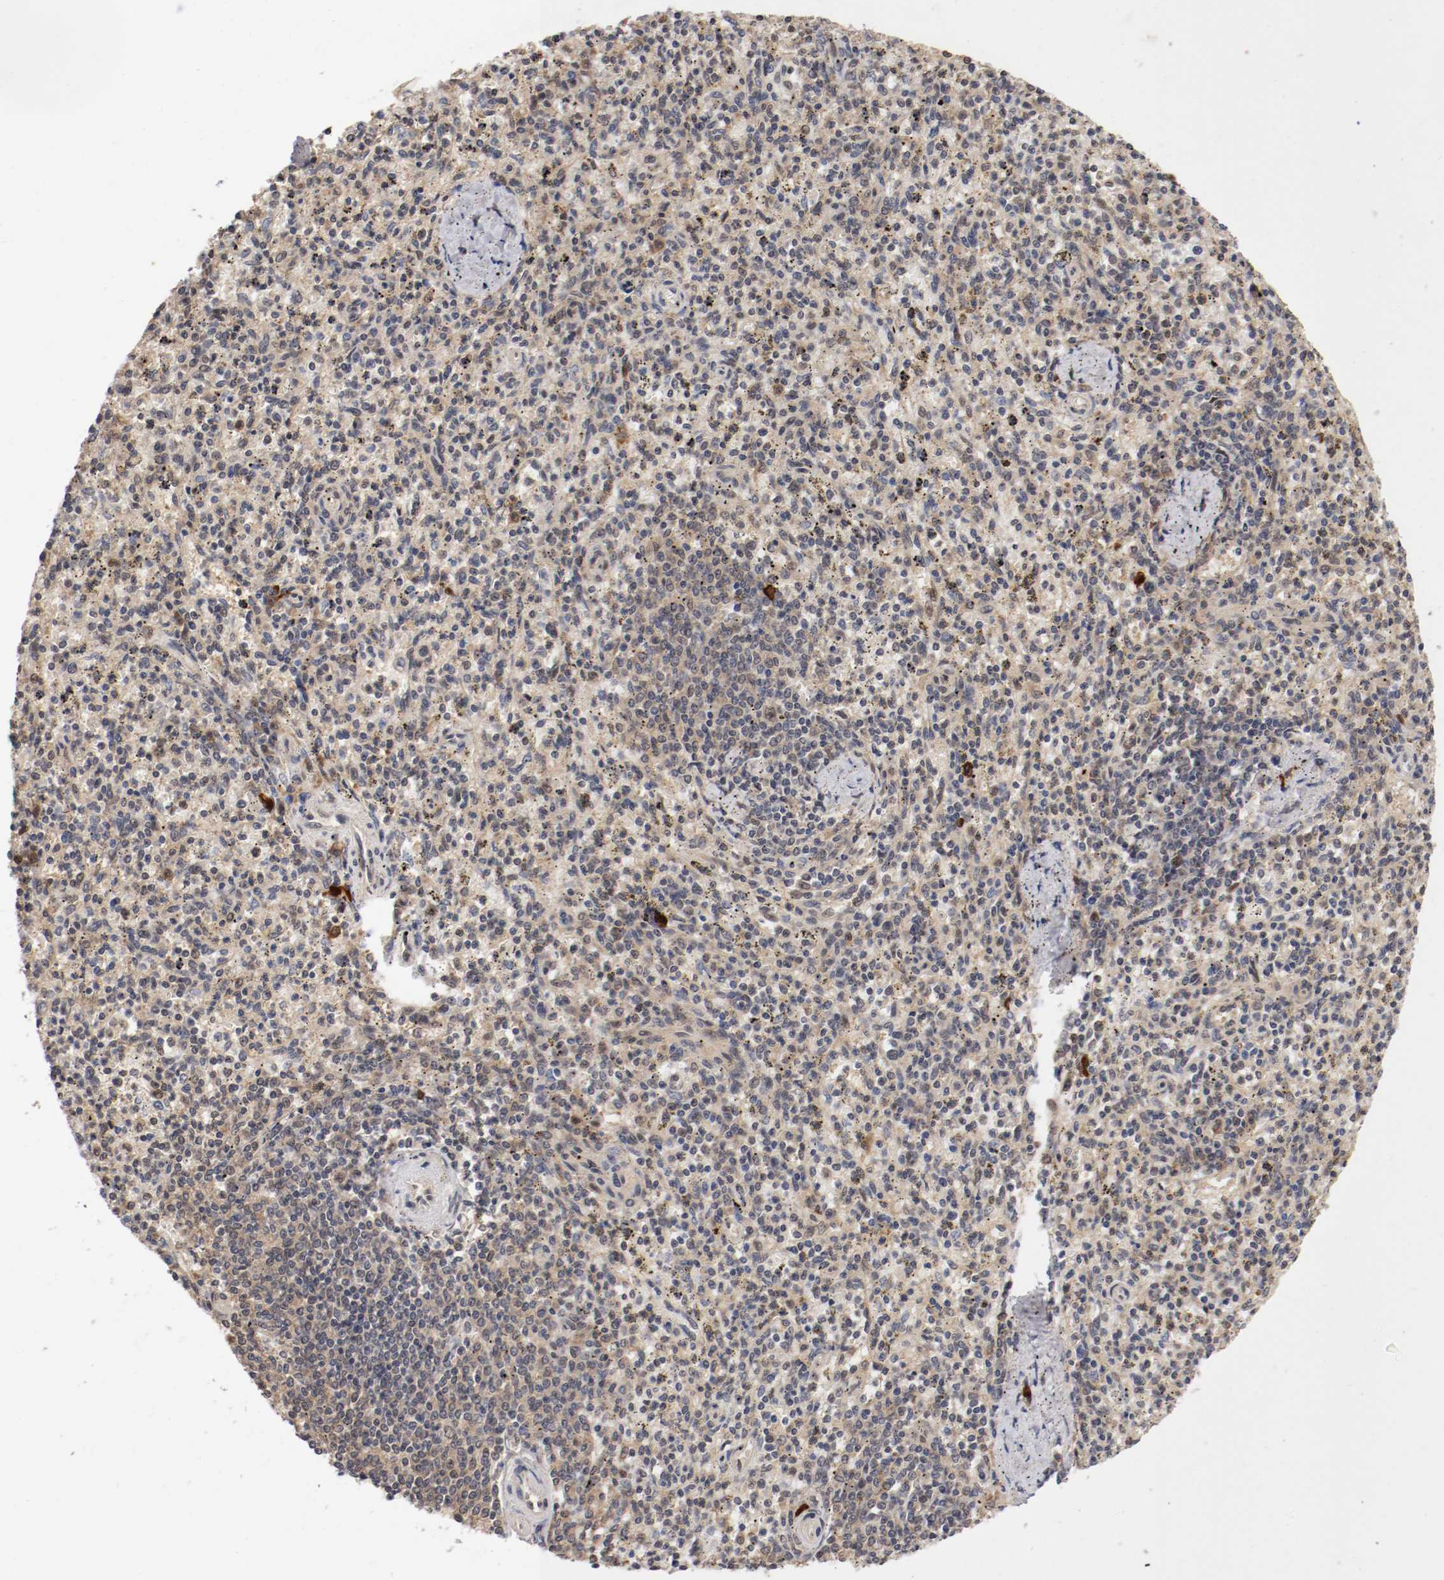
{"staining": {"intensity": "weak", "quantity": ">75%", "location": "cytoplasmic/membranous"}, "tissue": "spleen", "cell_type": "Cells in red pulp", "image_type": "normal", "snomed": [{"axis": "morphology", "description": "Normal tissue, NOS"}, {"axis": "topography", "description": "Spleen"}], "caption": "High-power microscopy captured an immunohistochemistry micrograph of unremarkable spleen, revealing weak cytoplasmic/membranous expression in about >75% of cells in red pulp.", "gene": "DNMT3B", "patient": {"sex": "male", "age": 72}}